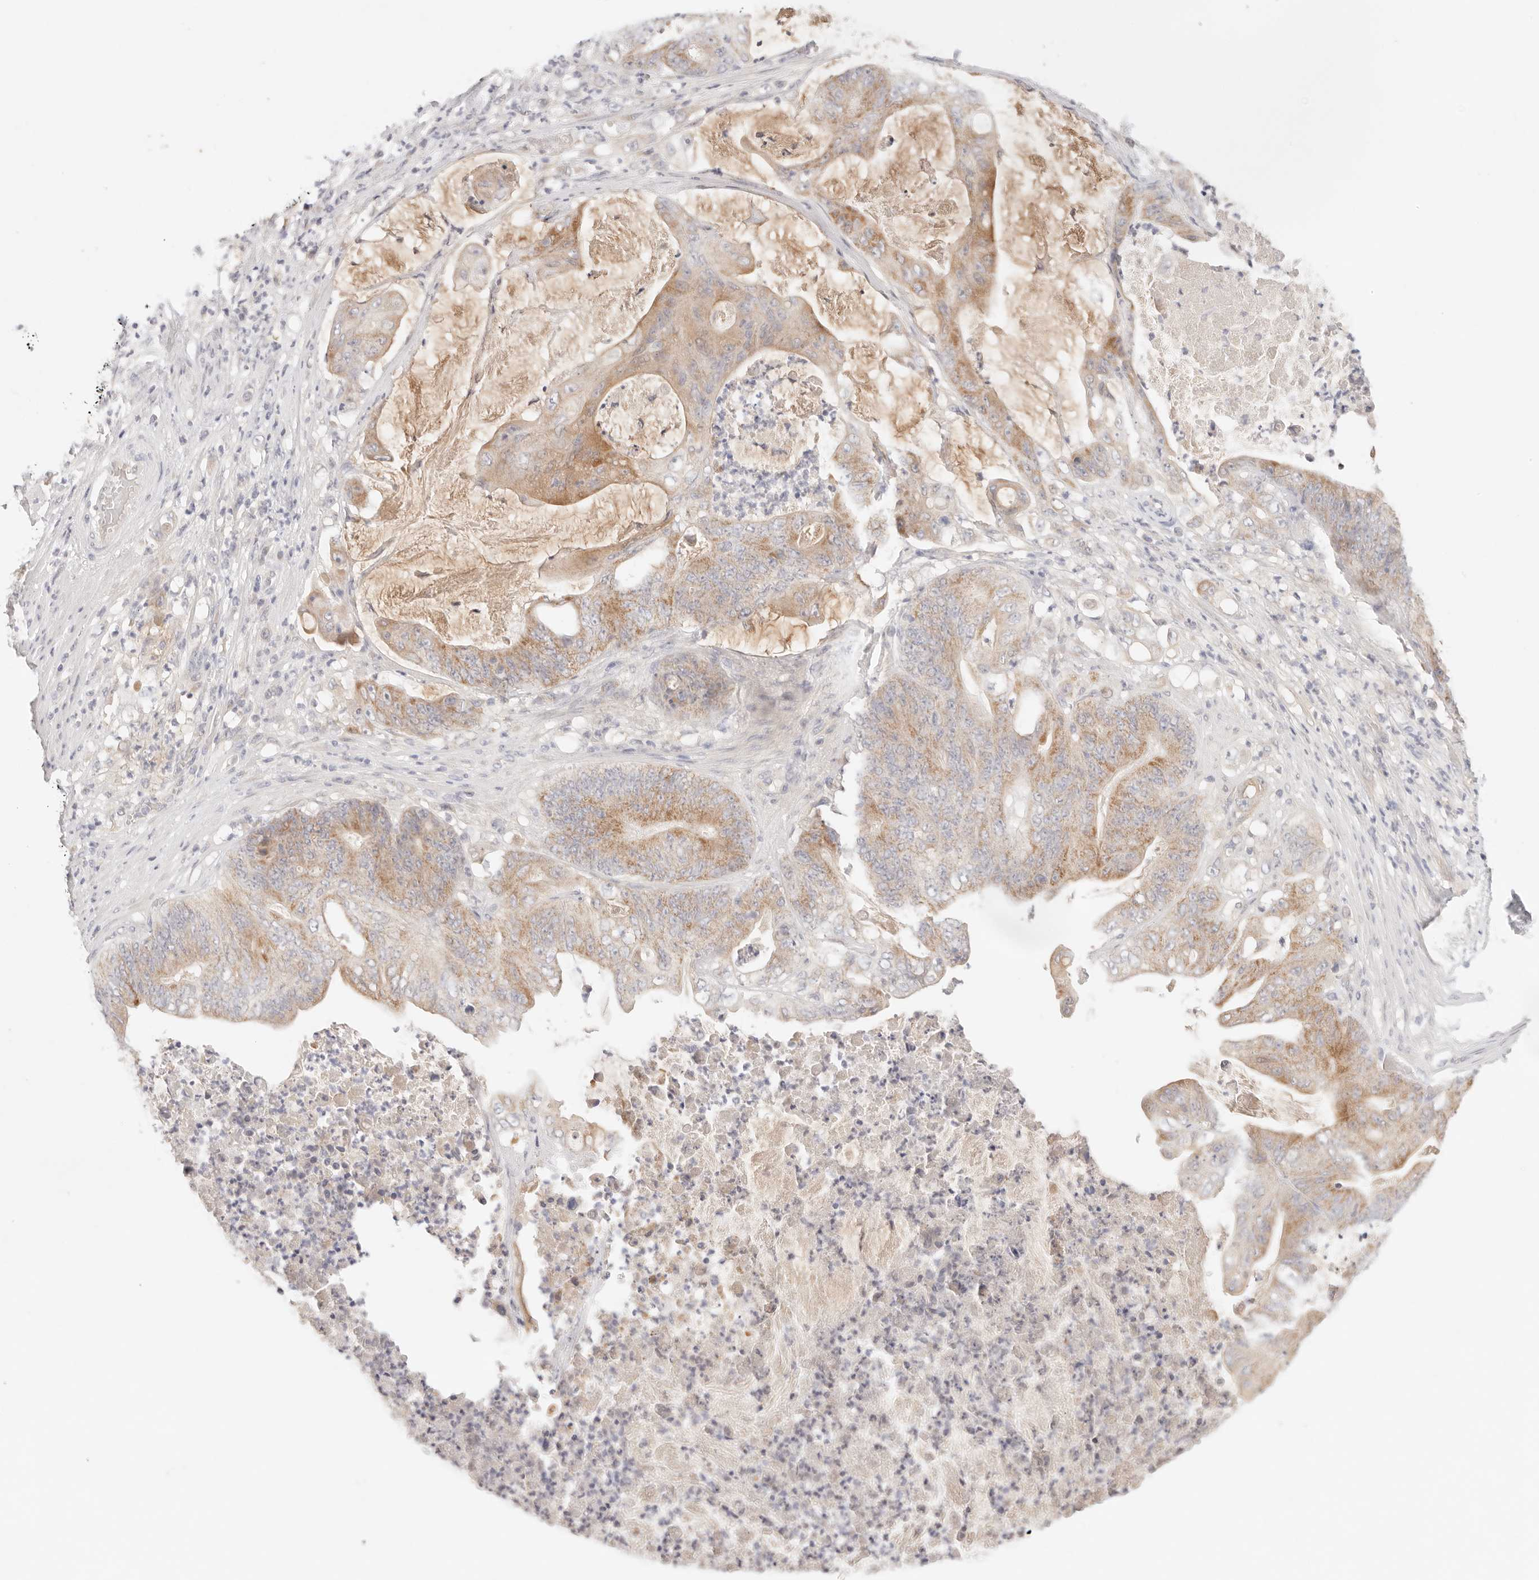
{"staining": {"intensity": "moderate", "quantity": "25%-75%", "location": "cytoplasmic/membranous"}, "tissue": "stomach cancer", "cell_type": "Tumor cells", "image_type": "cancer", "snomed": [{"axis": "morphology", "description": "Adenocarcinoma, NOS"}, {"axis": "topography", "description": "Stomach"}], "caption": "Approximately 25%-75% of tumor cells in human stomach cancer show moderate cytoplasmic/membranous protein staining as visualized by brown immunohistochemical staining.", "gene": "SPHK1", "patient": {"sex": "female", "age": 73}}